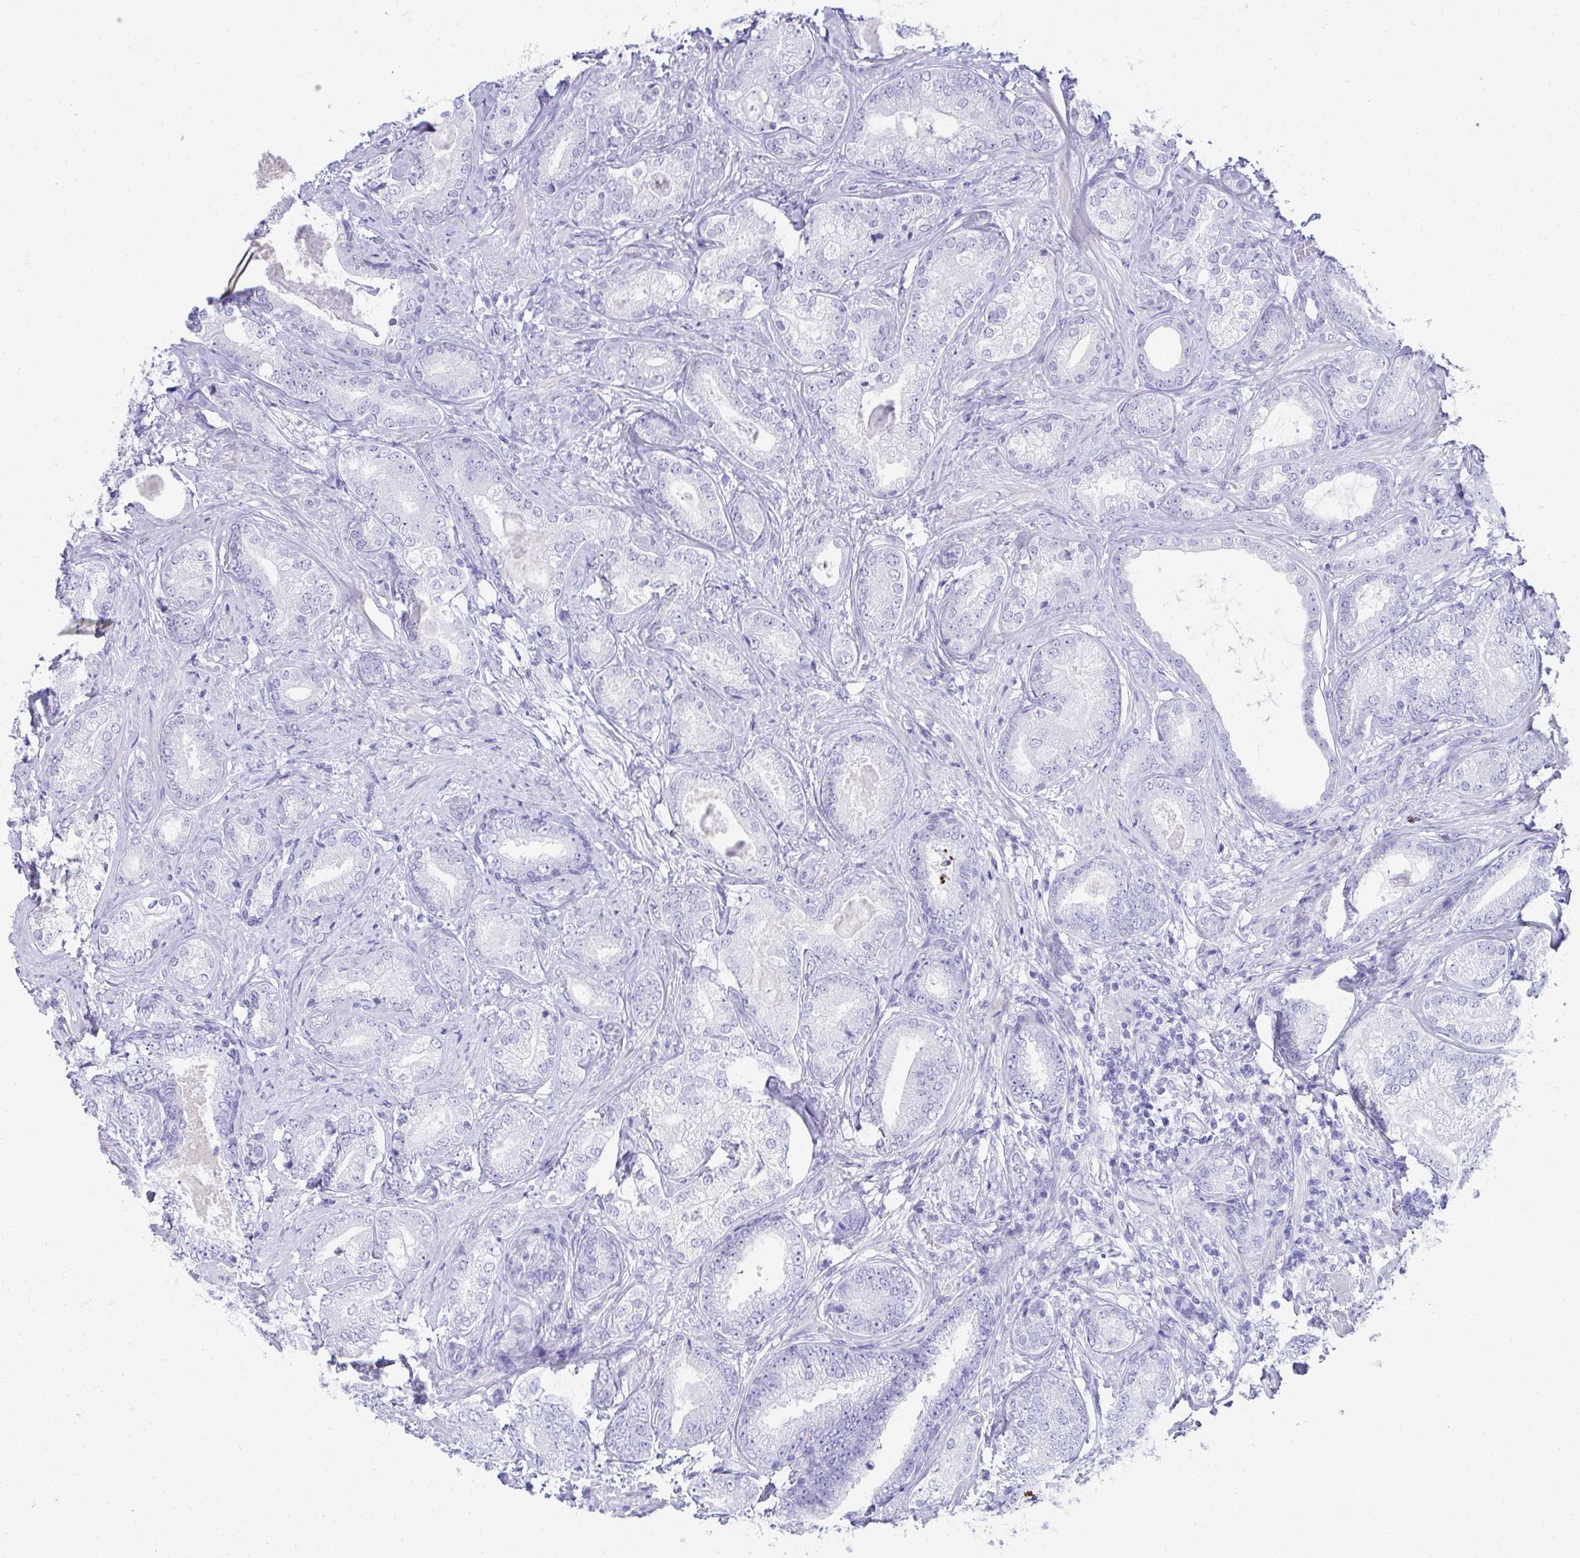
{"staining": {"intensity": "negative", "quantity": "none", "location": "none"}, "tissue": "prostate cancer", "cell_type": "Tumor cells", "image_type": "cancer", "snomed": [{"axis": "morphology", "description": "Adenocarcinoma, High grade"}, {"axis": "topography", "description": "Prostate"}], "caption": "The micrograph reveals no staining of tumor cells in high-grade adenocarcinoma (prostate).", "gene": "SEC14L3", "patient": {"sex": "male", "age": 62}}